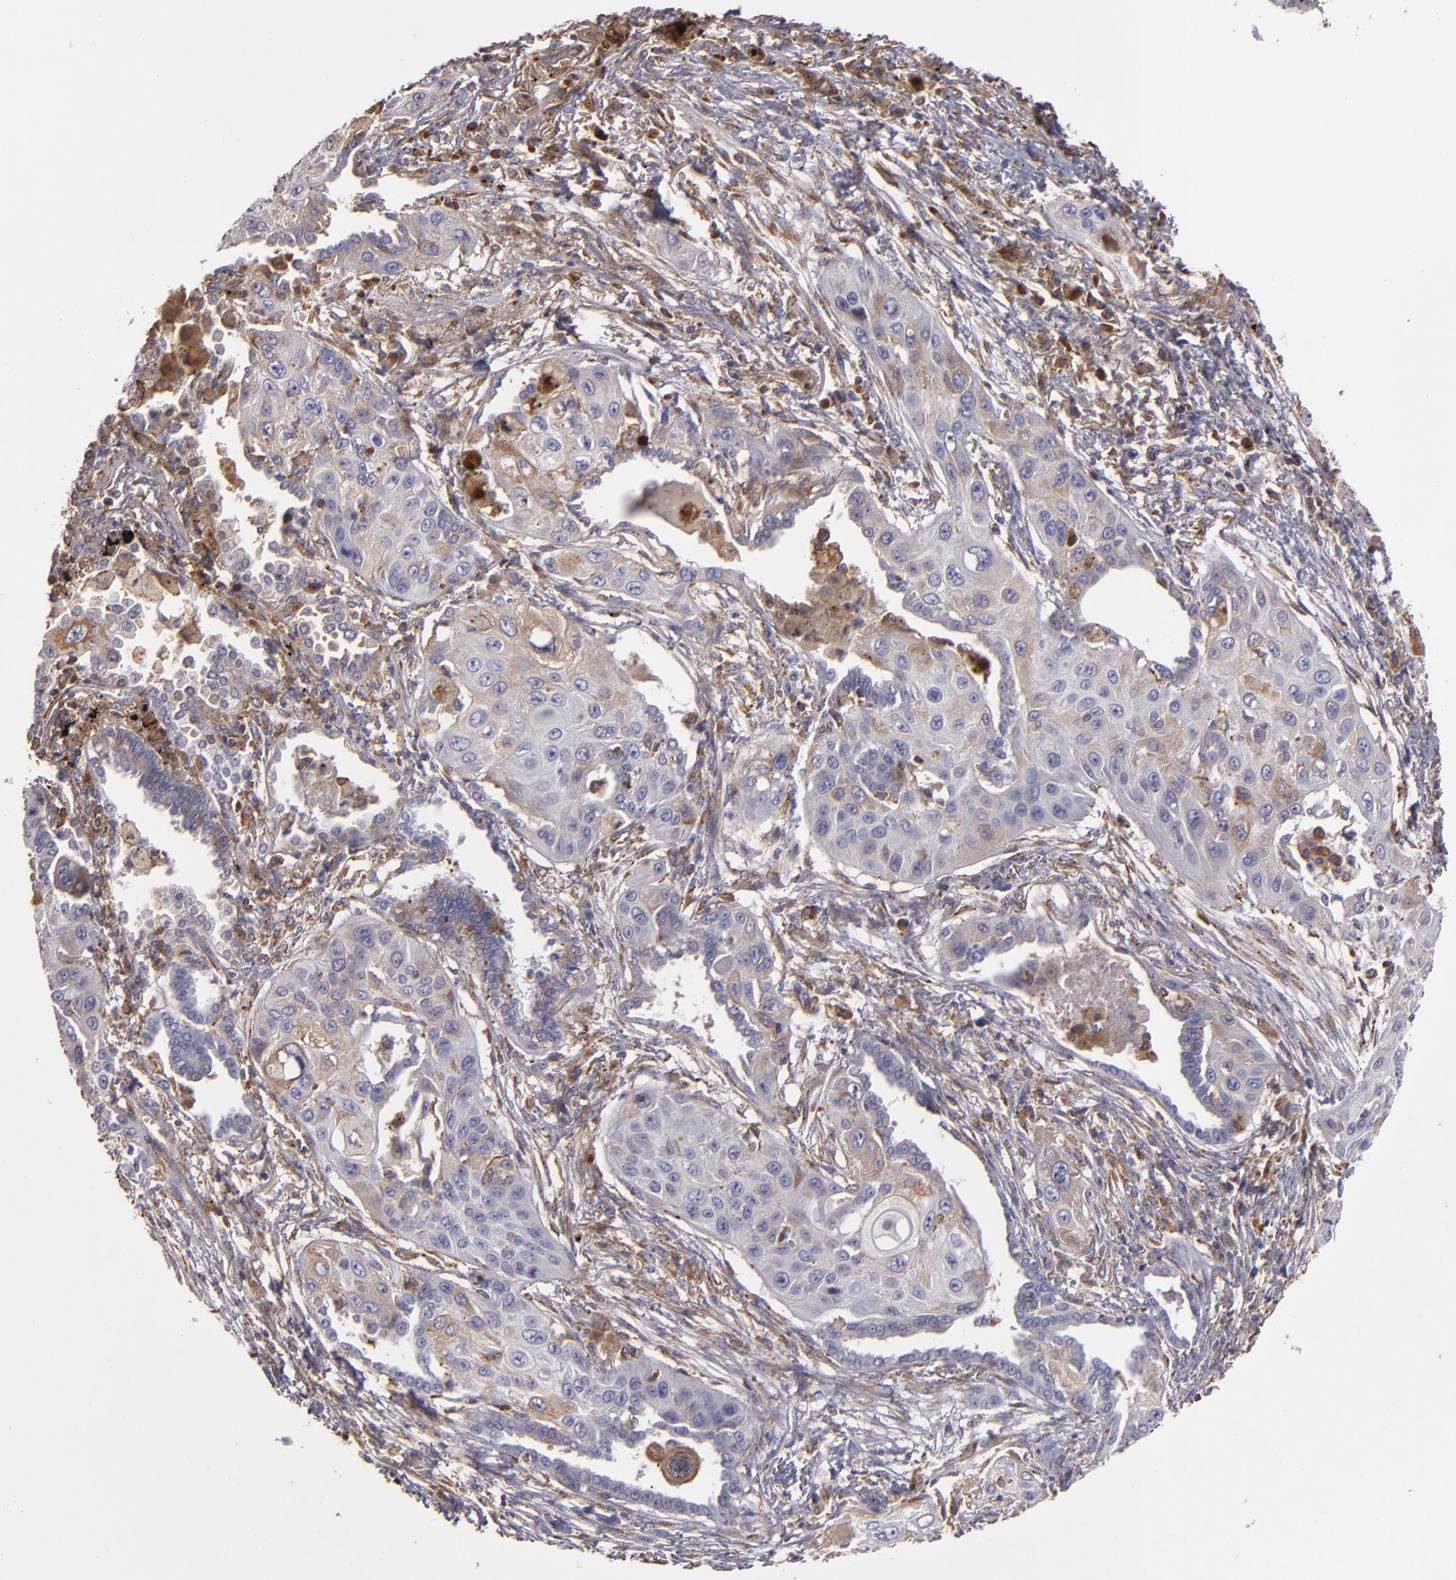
{"staining": {"intensity": "weak", "quantity": "25%-75%", "location": "cytoplasmic/membranous"}, "tissue": "lung cancer", "cell_type": "Tumor cells", "image_type": "cancer", "snomed": [{"axis": "morphology", "description": "Squamous cell carcinoma, NOS"}, {"axis": "topography", "description": "Lung"}], "caption": "Weak cytoplasmic/membranous protein positivity is appreciated in approximately 25%-75% of tumor cells in squamous cell carcinoma (lung).", "gene": "CFB", "patient": {"sex": "male", "age": 71}}